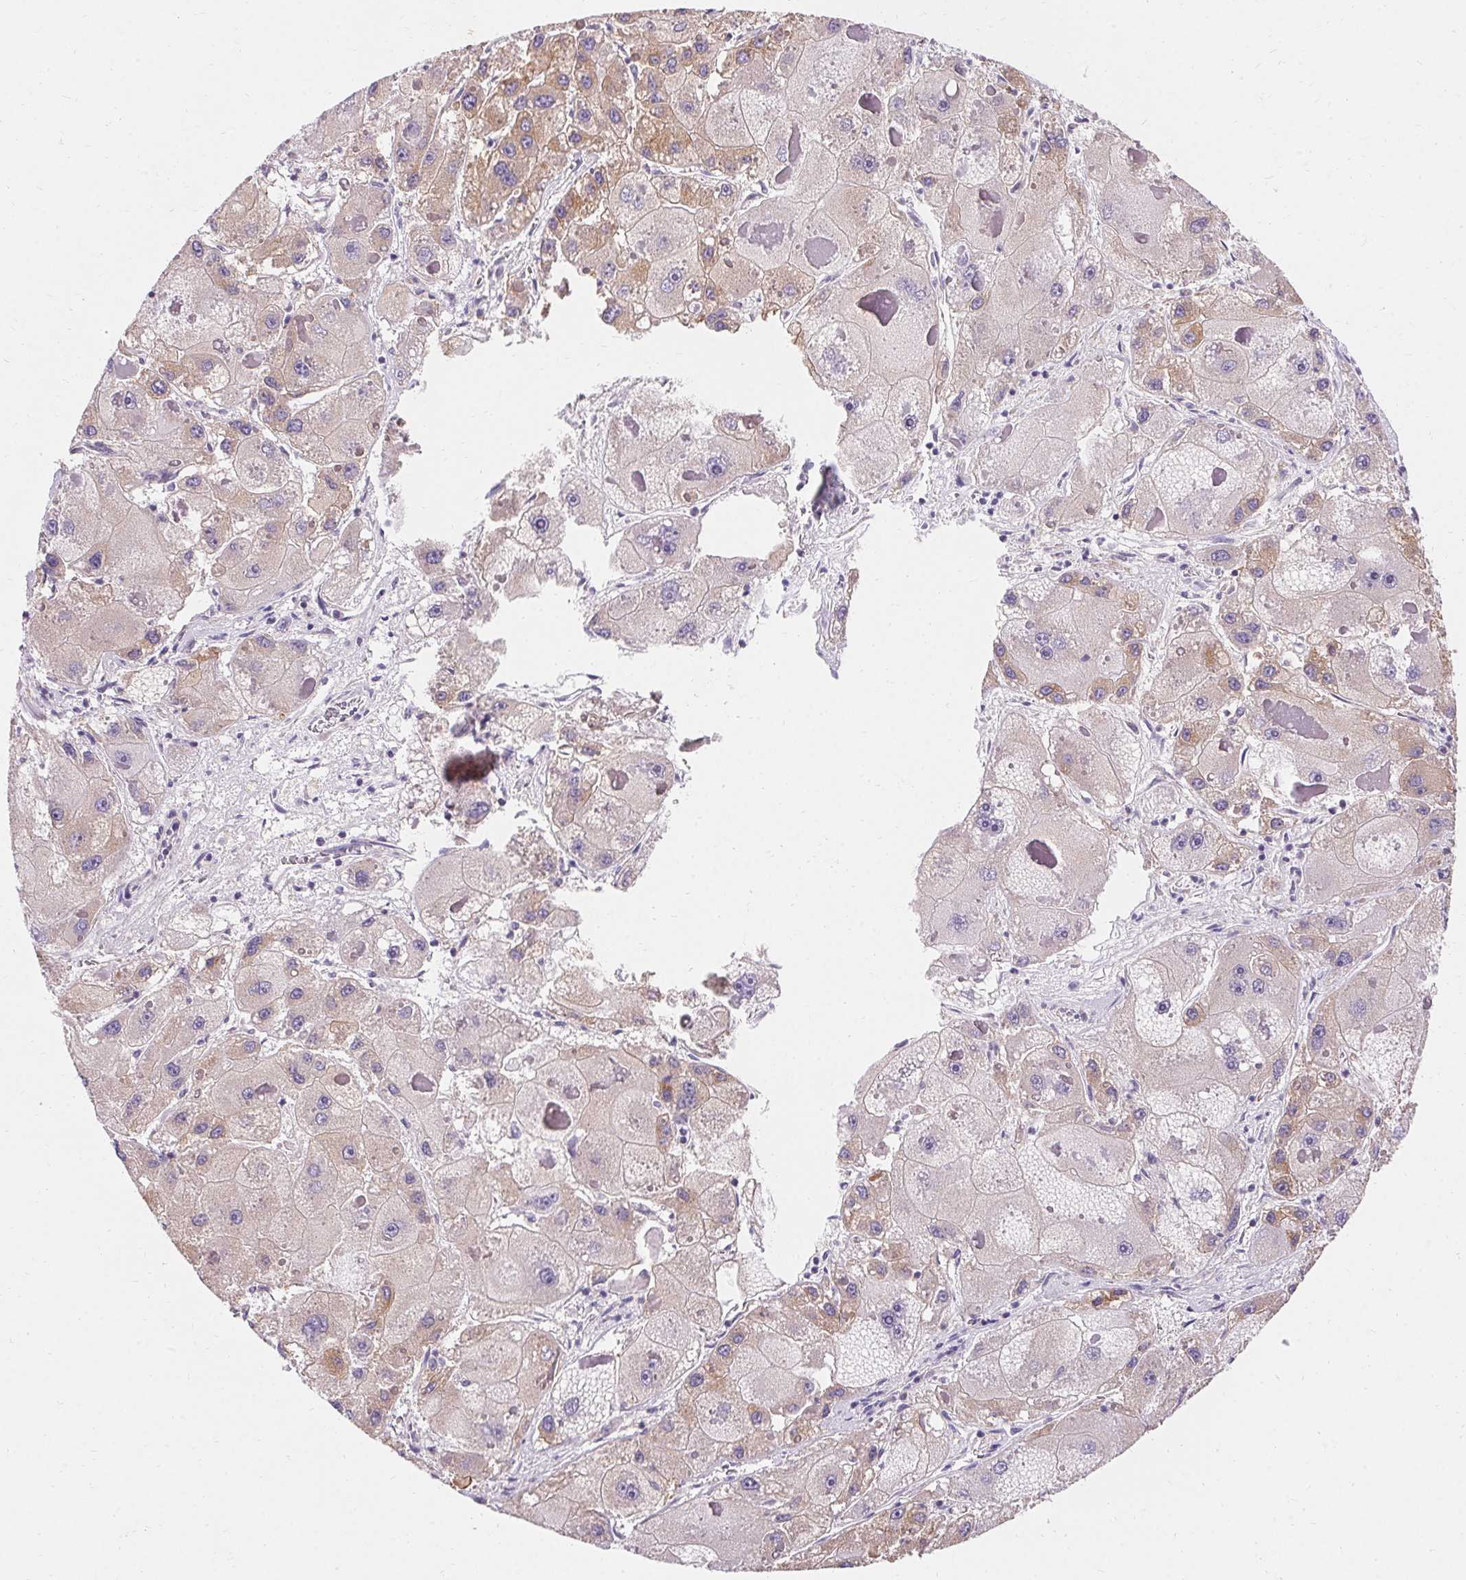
{"staining": {"intensity": "weak", "quantity": "25%-75%", "location": "cytoplasmic/membranous"}, "tissue": "liver cancer", "cell_type": "Tumor cells", "image_type": "cancer", "snomed": [{"axis": "morphology", "description": "Carcinoma, Hepatocellular, NOS"}, {"axis": "topography", "description": "Liver"}], "caption": "Liver cancer (hepatocellular carcinoma) tissue reveals weak cytoplasmic/membranous staining in approximately 25%-75% of tumor cells, visualized by immunohistochemistry.", "gene": "ASGR2", "patient": {"sex": "female", "age": 73}}